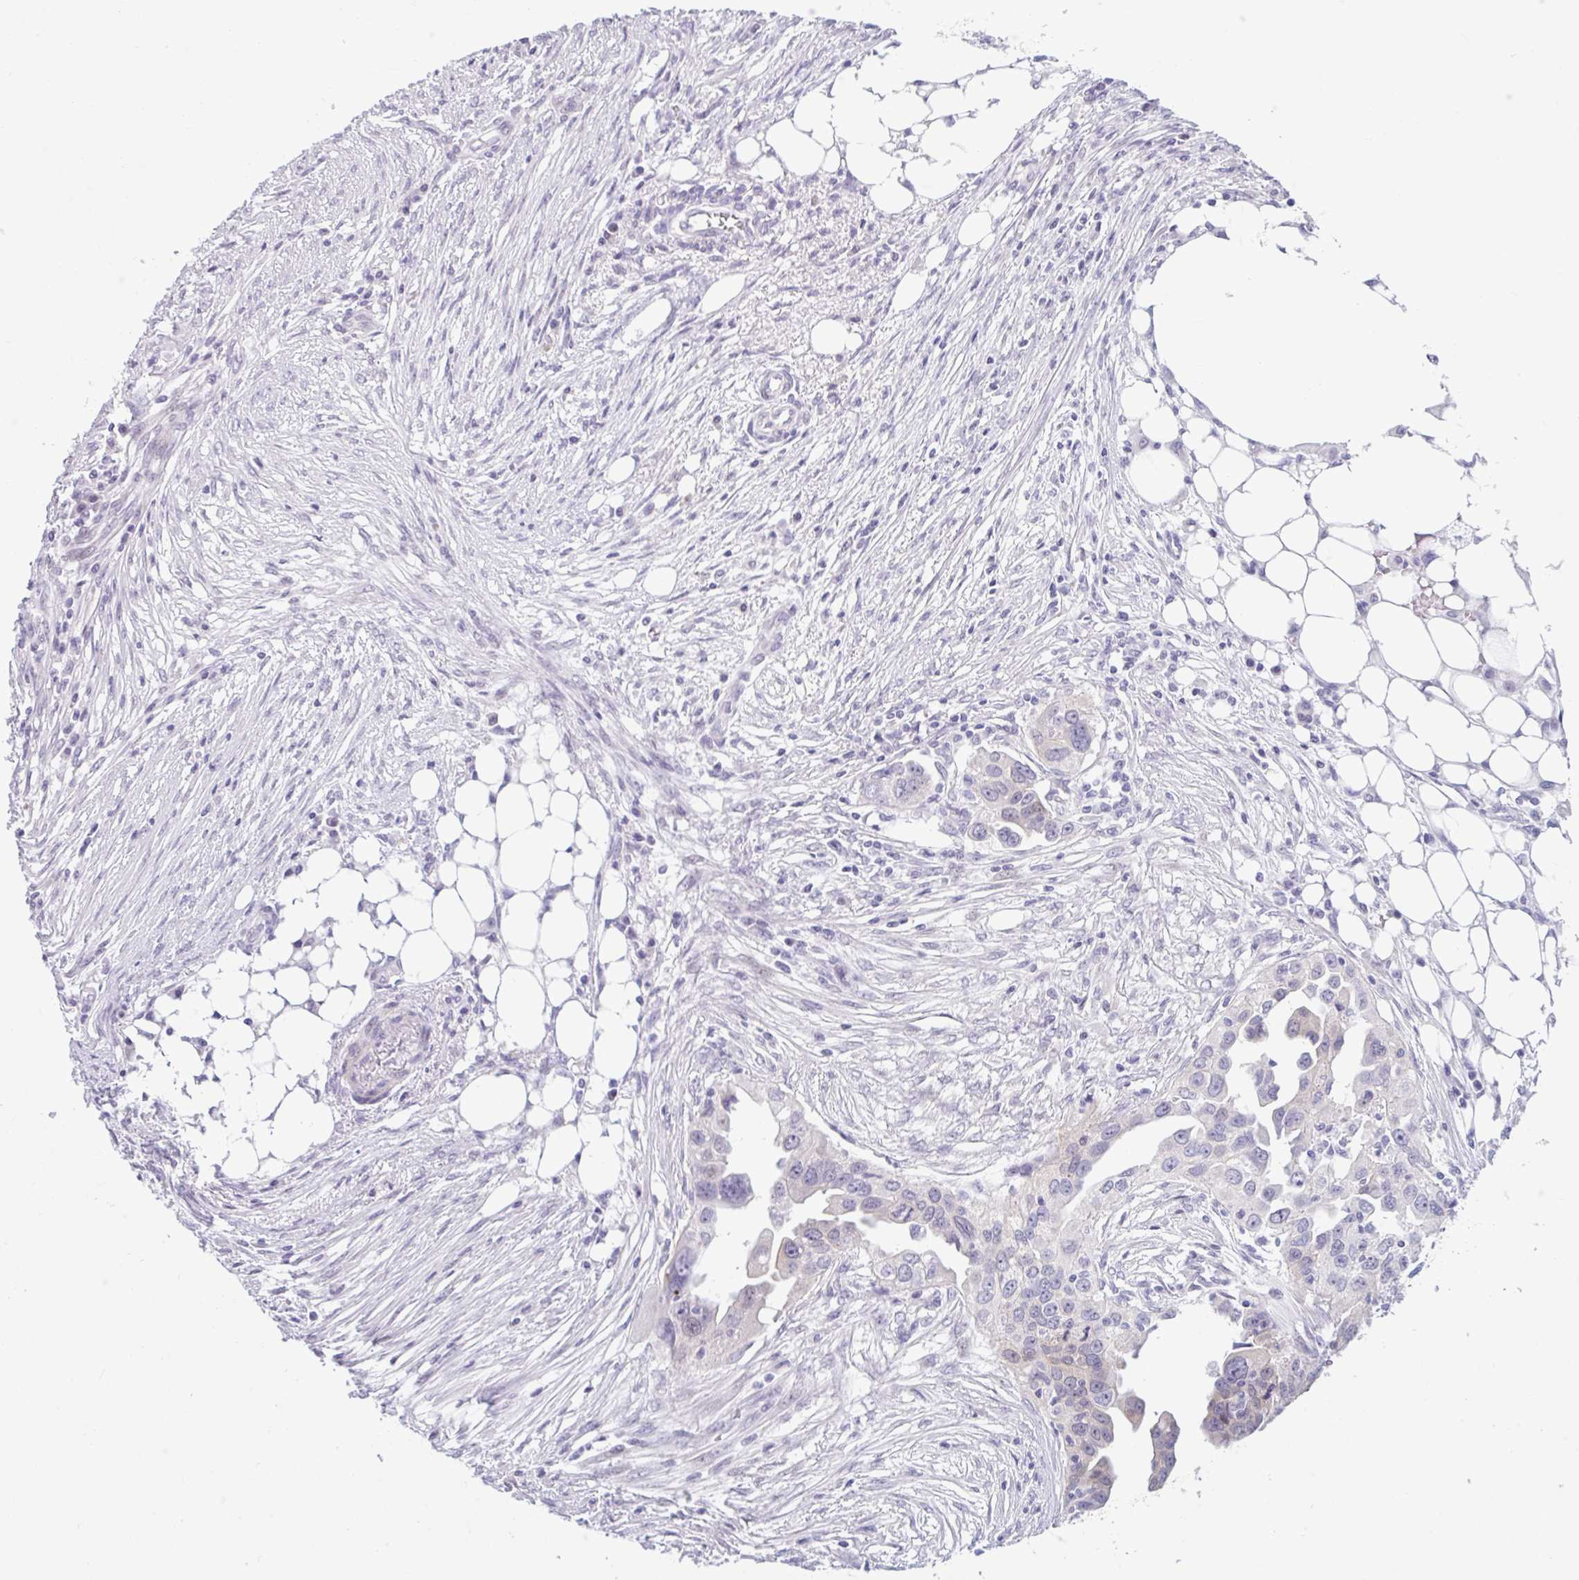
{"staining": {"intensity": "negative", "quantity": "none", "location": "none"}, "tissue": "ovarian cancer", "cell_type": "Tumor cells", "image_type": "cancer", "snomed": [{"axis": "morphology", "description": "Carcinoma, endometroid"}, {"axis": "morphology", "description": "Cystadenocarcinoma, serous, NOS"}, {"axis": "topography", "description": "Ovary"}], "caption": "Immunohistochemistry micrograph of ovarian cancer (endometroid carcinoma) stained for a protein (brown), which demonstrates no expression in tumor cells.", "gene": "FAM153A", "patient": {"sex": "female", "age": 45}}